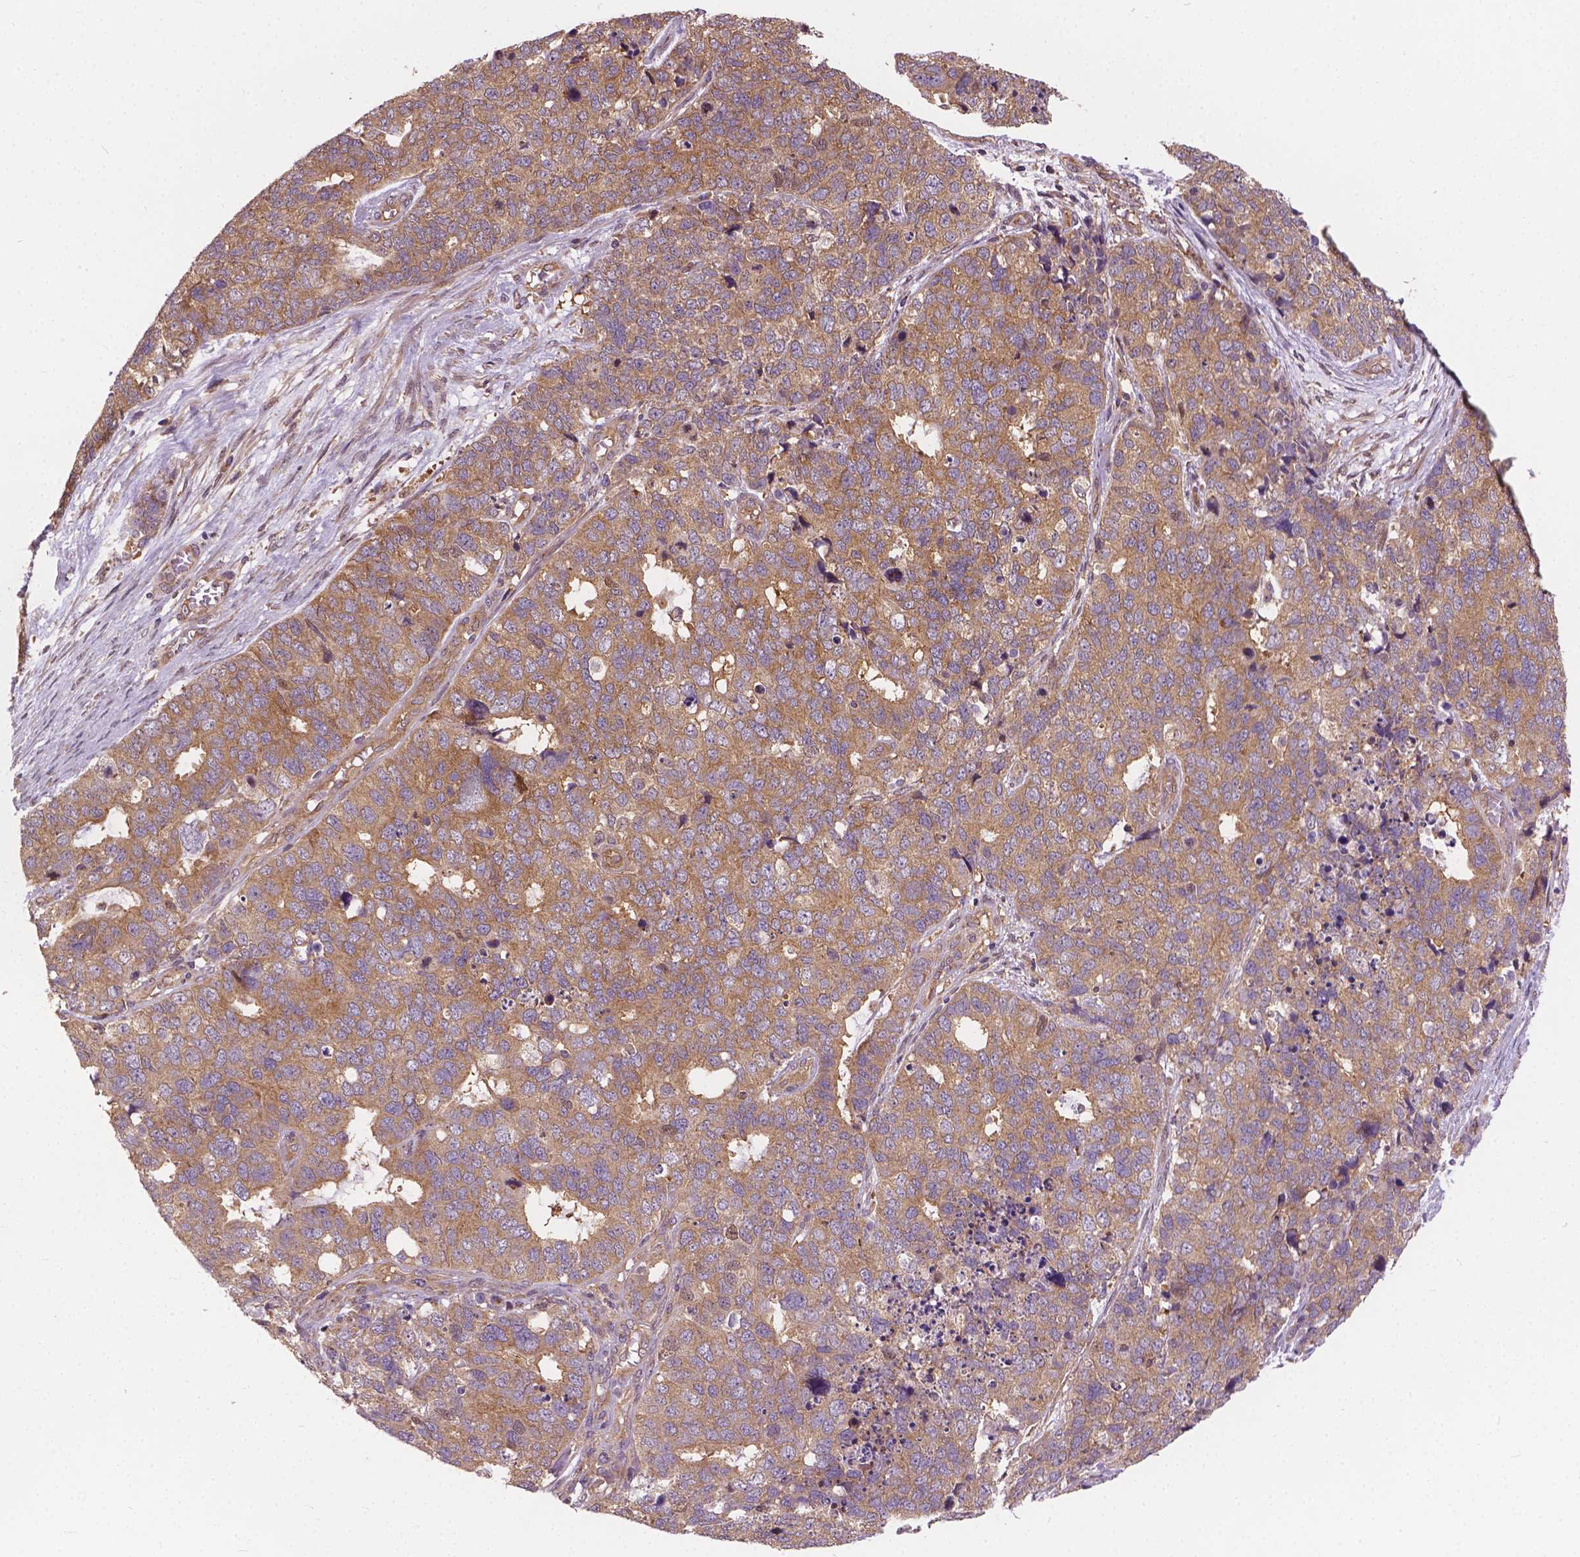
{"staining": {"intensity": "weak", "quantity": ">75%", "location": "cytoplasmic/membranous"}, "tissue": "cervical cancer", "cell_type": "Tumor cells", "image_type": "cancer", "snomed": [{"axis": "morphology", "description": "Squamous cell carcinoma, NOS"}, {"axis": "topography", "description": "Cervix"}], "caption": "Human cervical cancer stained for a protein (brown) demonstrates weak cytoplasmic/membranous positive staining in approximately >75% of tumor cells.", "gene": "MZT1", "patient": {"sex": "female", "age": 63}}